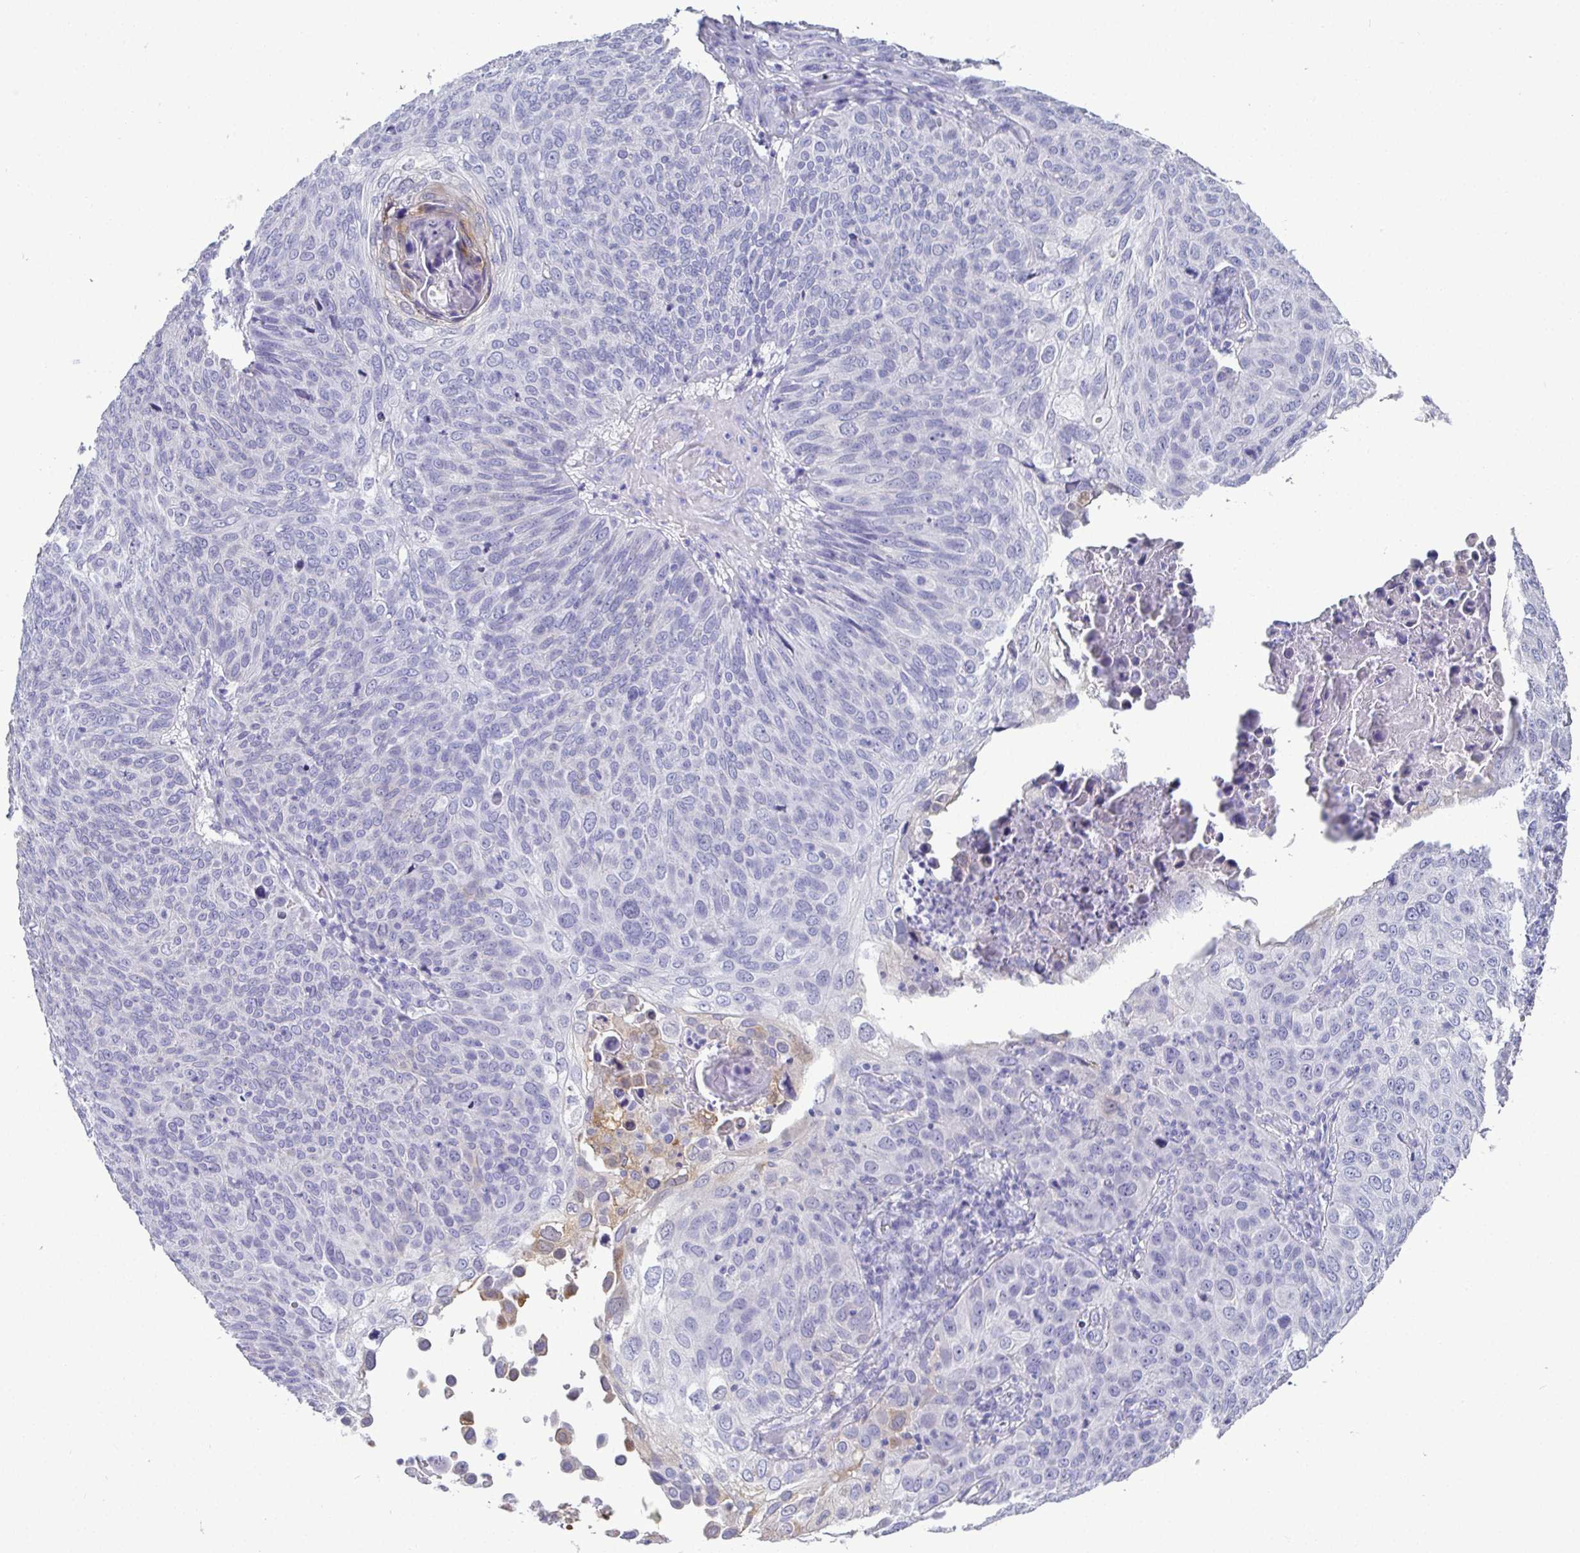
{"staining": {"intensity": "negative", "quantity": "none", "location": "none"}, "tissue": "skin cancer", "cell_type": "Tumor cells", "image_type": "cancer", "snomed": [{"axis": "morphology", "description": "Squamous cell carcinoma, NOS"}, {"axis": "topography", "description": "Skin"}], "caption": "Protein analysis of skin cancer exhibits no significant staining in tumor cells.", "gene": "TMEM241", "patient": {"sex": "male", "age": 87}}